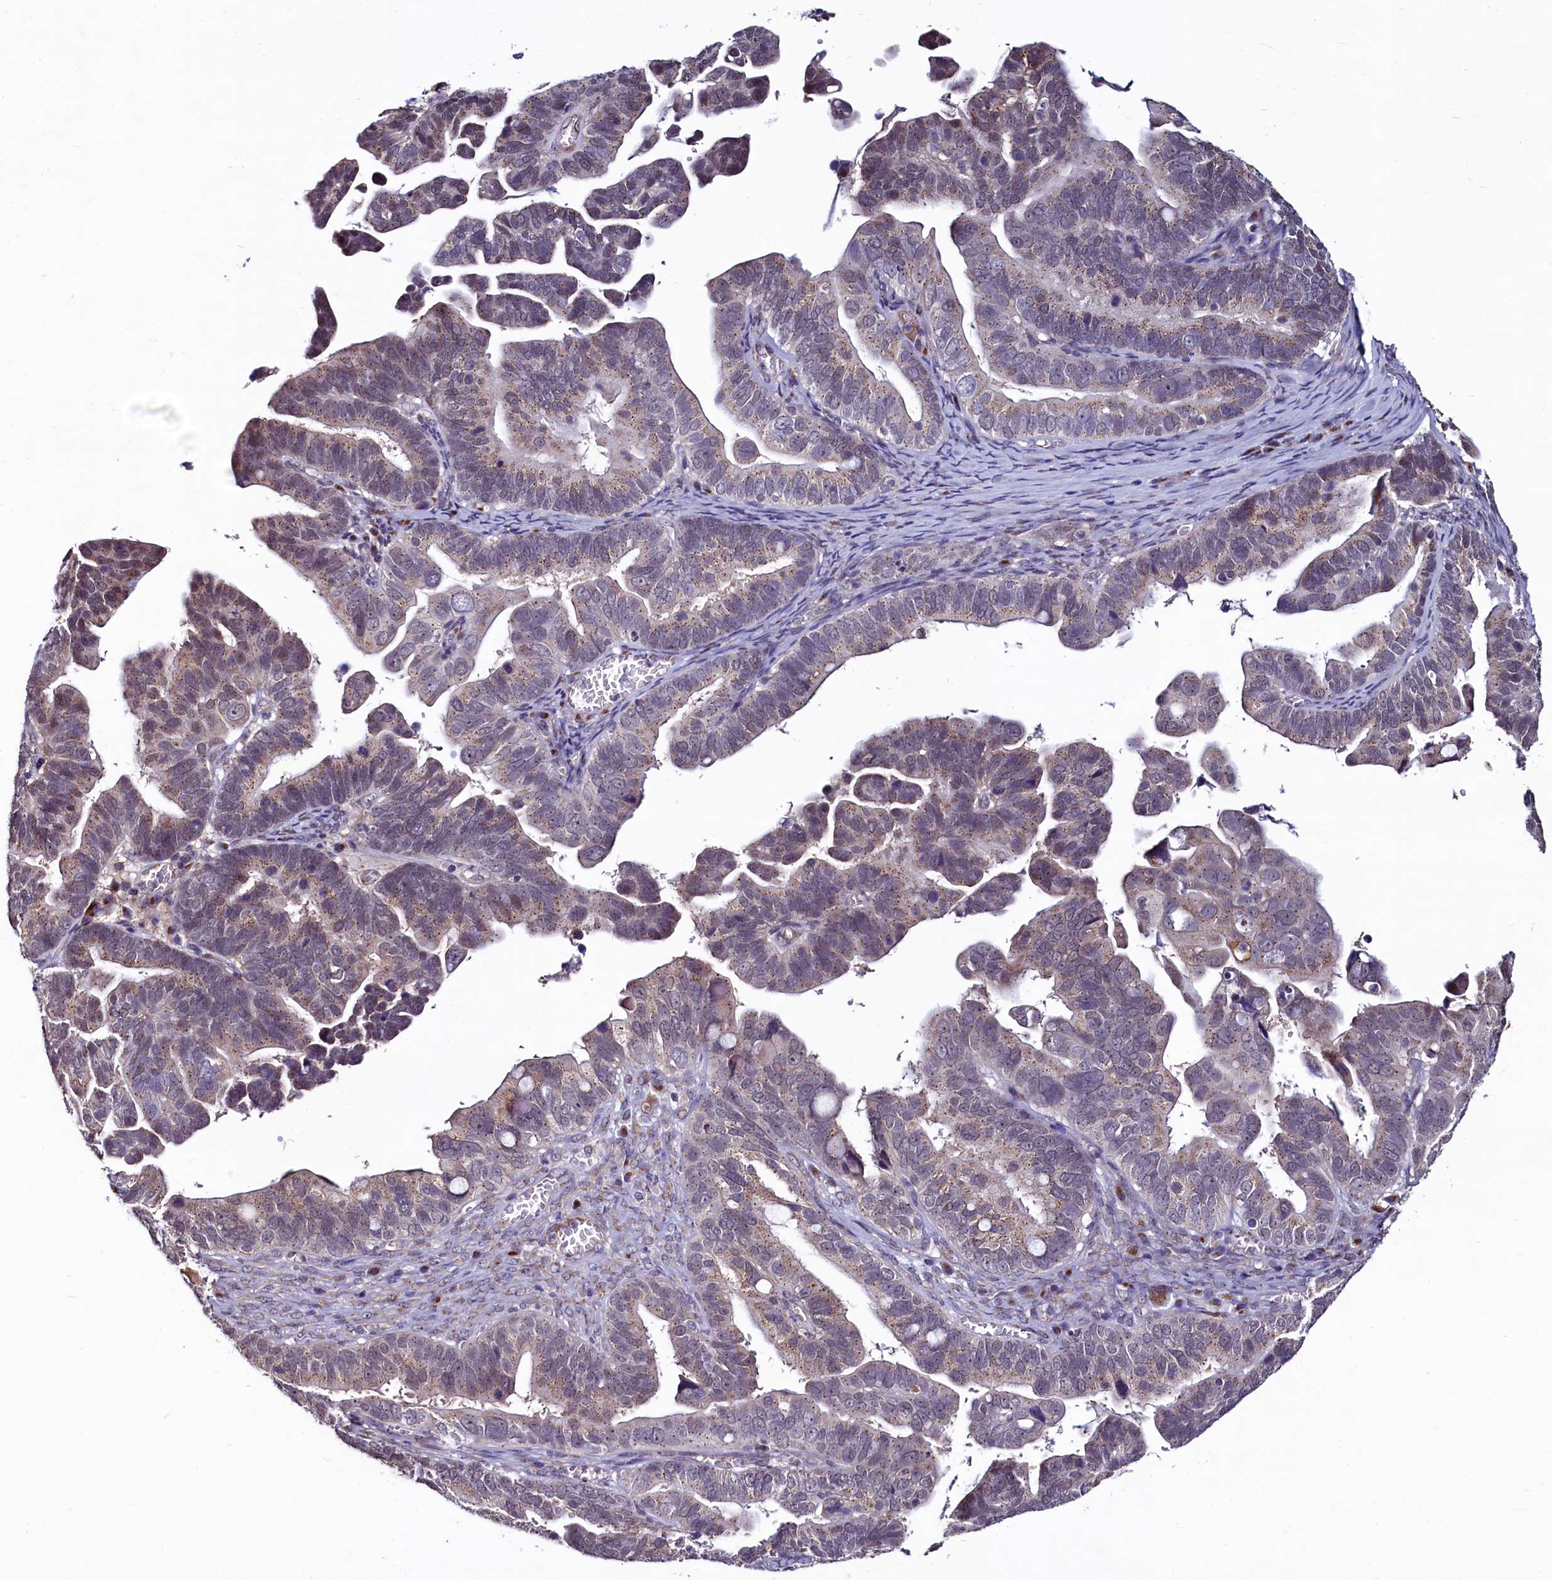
{"staining": {"intensity": "weak", "quantity": ">75%", "location": "cytoplasmic/membranous"}, "tissue": "ovarian cancer", "cell_type": "Tumor cells", "image_type": "cancer", "snomed": [{"axis": "morphology", "description": "Cystadenocarcinoma, serous, NOS"}, {"axis": "topography", "description": "Ovary"}], "caption": "There is low levels of weak cytoplasmic/membranous expression in tumor cells of serous cystadenocarcinoma (ovarian), as demonstrated by immunohistochemical staining (brown color).", "gene": "SEC24C", "patient": {"sex": "female", "age": 56}}